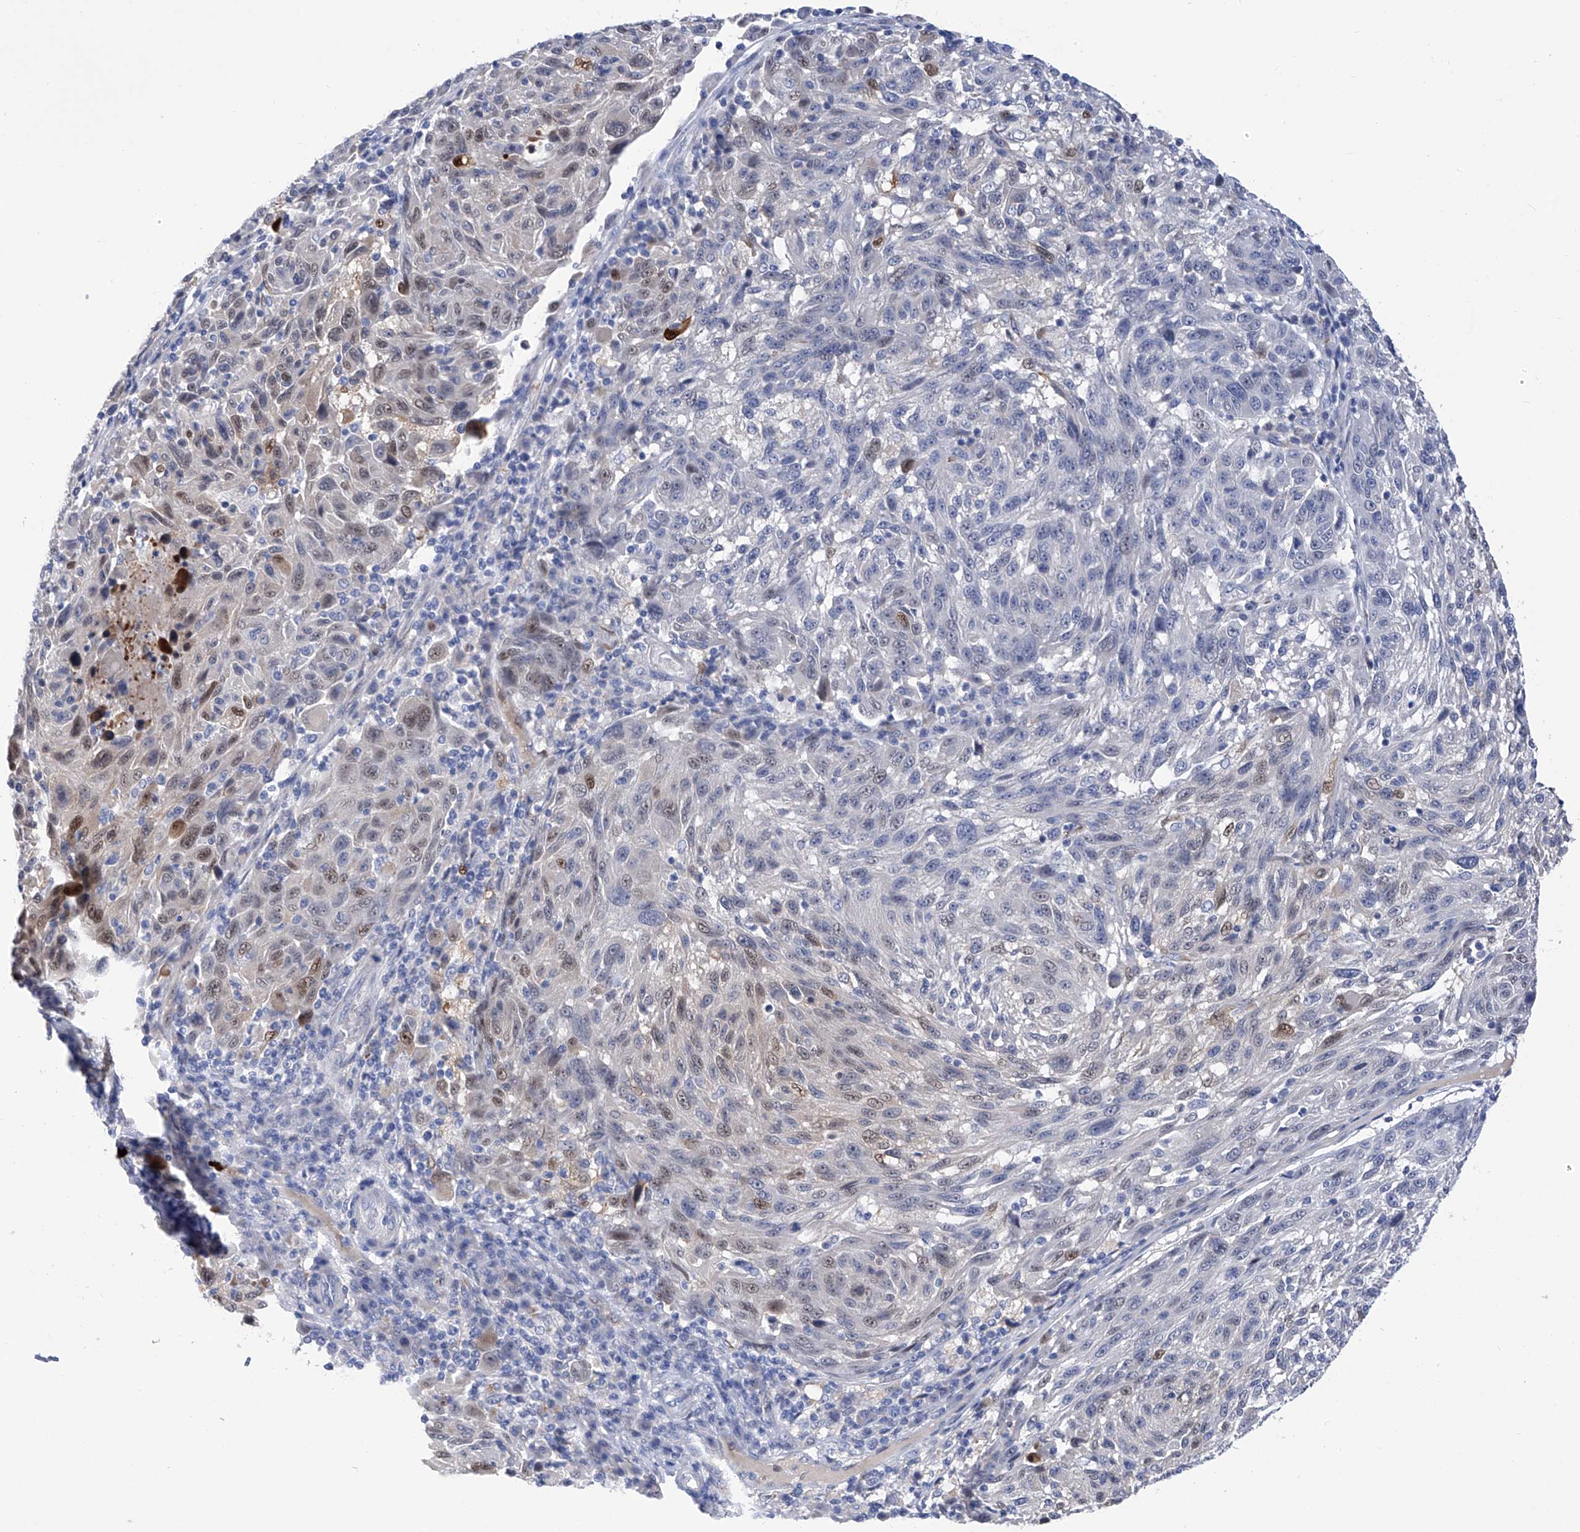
{"staining": {"intensity": "weak", "quantity": "<25%", "location": "nuclear"}, "tissue": "melanoma", "cell_type": "Tumor cells", "image_type": "cancer", "snomed": [{"axis": "morphology", "description": "Malignant melanoma, NOS"}, {"axis": "topography", "description": "Skin"}], "caption": "This is a histopathology image of IHC staining of malignant melanoma, which shows no positivity in tumor cells.", "gene": "PHF20", "patient": {"sex": "male", "age": 53}}